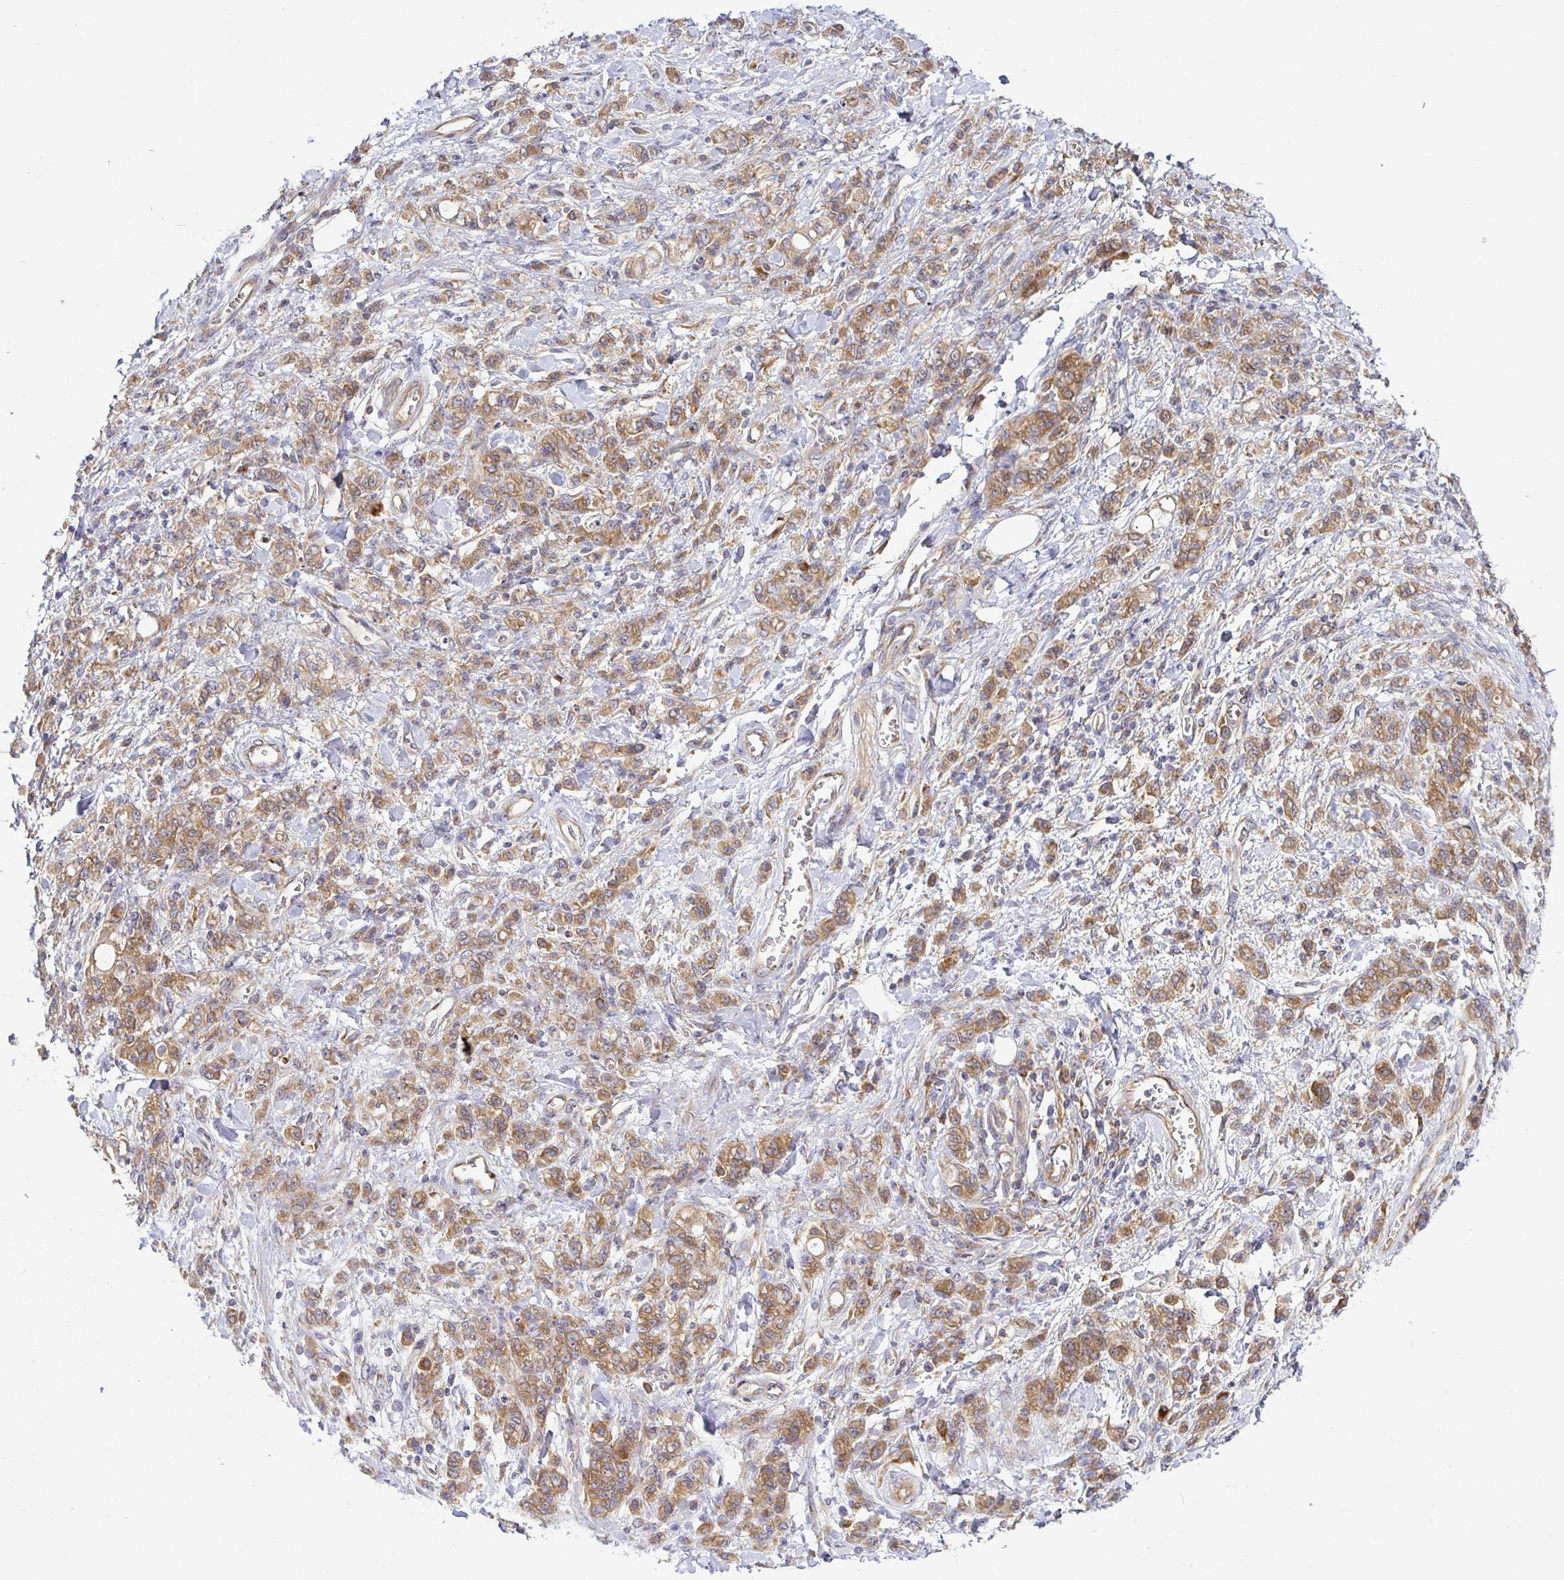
{"staining": {"intensity": "moderate", "quantity": ">75%", "location": "cytoplasmic/membranous"}, "tissue": "stomach cancer", "cell_type": "Tumor cells", "image_type": "cancer", "snomed": [{"axis": "morphology", "description": "Adenocarcinoma, NOS"}, {"axis": "topography", "description": "Stomach"}], "caption": "An image showing moderate cytoplasmic/membranous positivity in about >75% of tumor cells in stomach cancer (adenocarcinoma), as visualized by brown immunohistochemical staining.", "gene": "SNX8", "patient": {"sex": "male", "age": 77}}